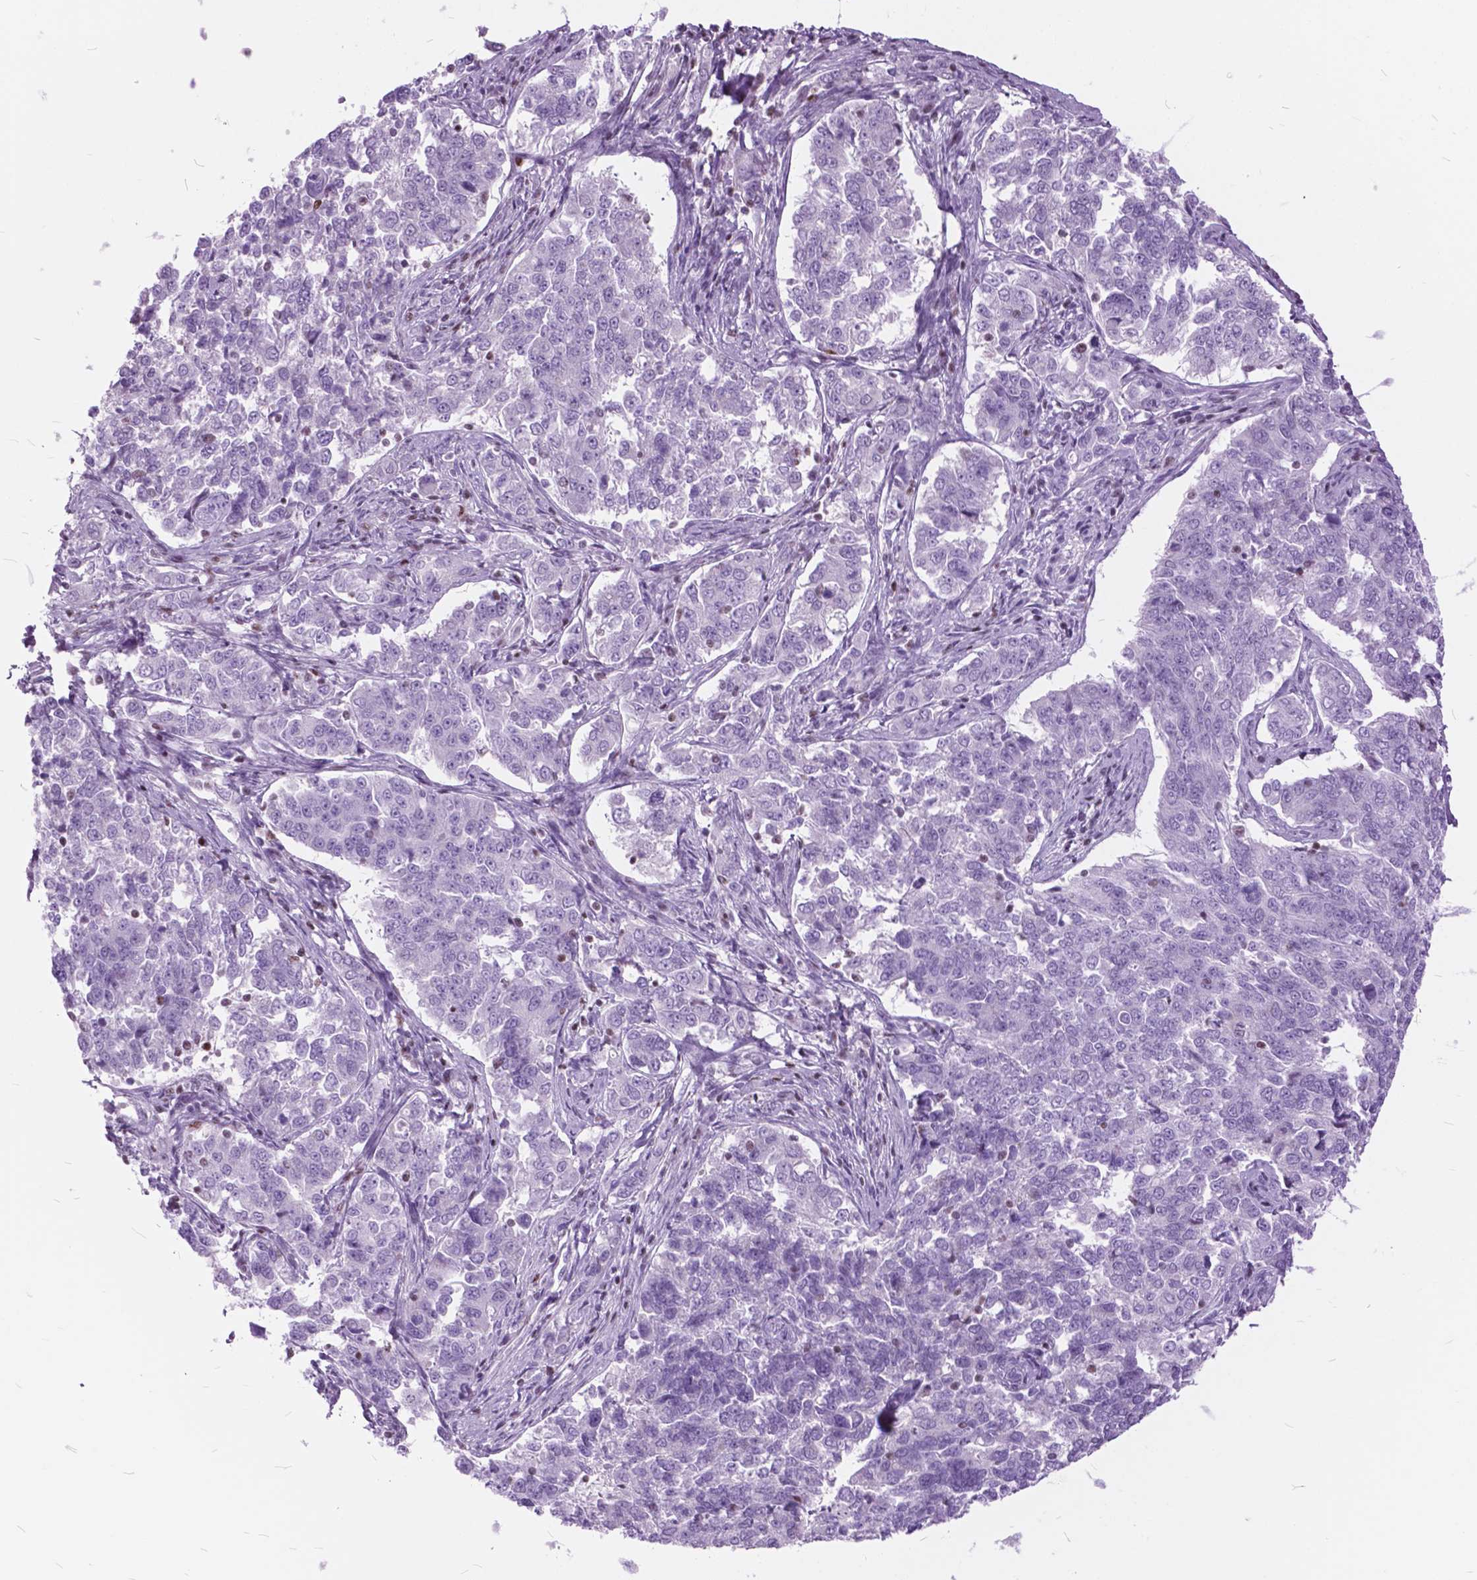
{"staining": {"intensity": "negative", "quantity": "none", "location": "none"}, "tissue": "endometrial cancer", "cell_type": "Tumor cells", "image_type": "cancer", "snomed": [{"axis": "morphology", "description": "Adenocarcinoma, NOS"}, {"axis": "topography", "description": "Endometrium"}], "caption": "An immunohistochemistry (IHC) image of endometrial adenocarcinoma is shown. There is no staining in tumor cells of endometrial adenocarcinoma.", "gene": "SP140", "patient": {"sex": "female", "age": 43}}